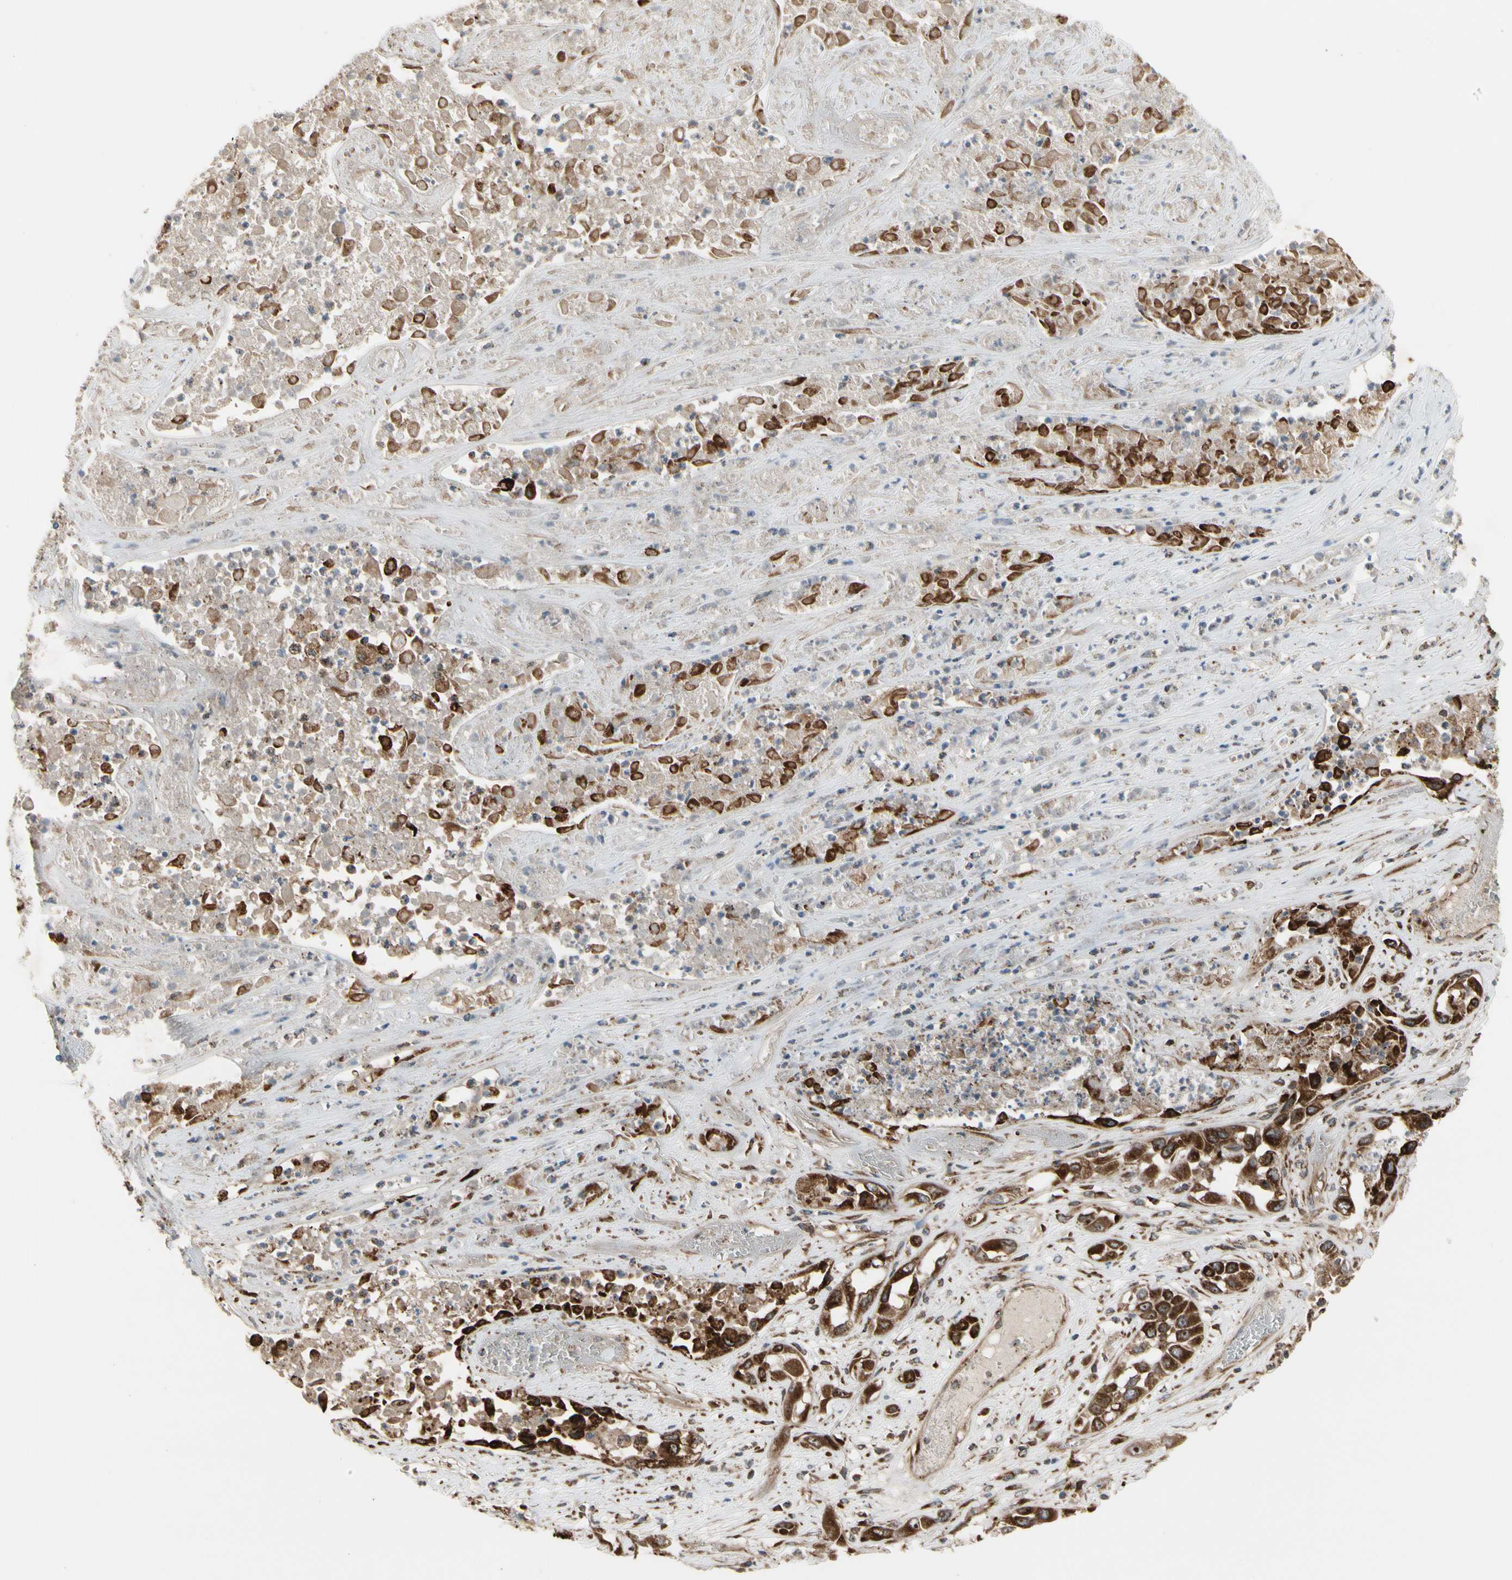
{"staining": {"intensity": "strong", "quantity": ">75%", "location": "cytoplasmic/membranous"}, "tissue": "lung cancer", "cell_type": "Tumor cells", "image_type": "cancer", "snomed": [{"axis": "morphology", "description": "Squamous cell carcinoma, NOS"}, {"axis": "topography", "description": "Lung"}], "caption": "Protein expression by immunohistochemistry reveals strong cytoplasmic/membranous staining in about >75% of tumor cells in lung squamous cell carcinoma.", "gene": "SLC39A9", "patient": {"sex": "male", "age": 71}}